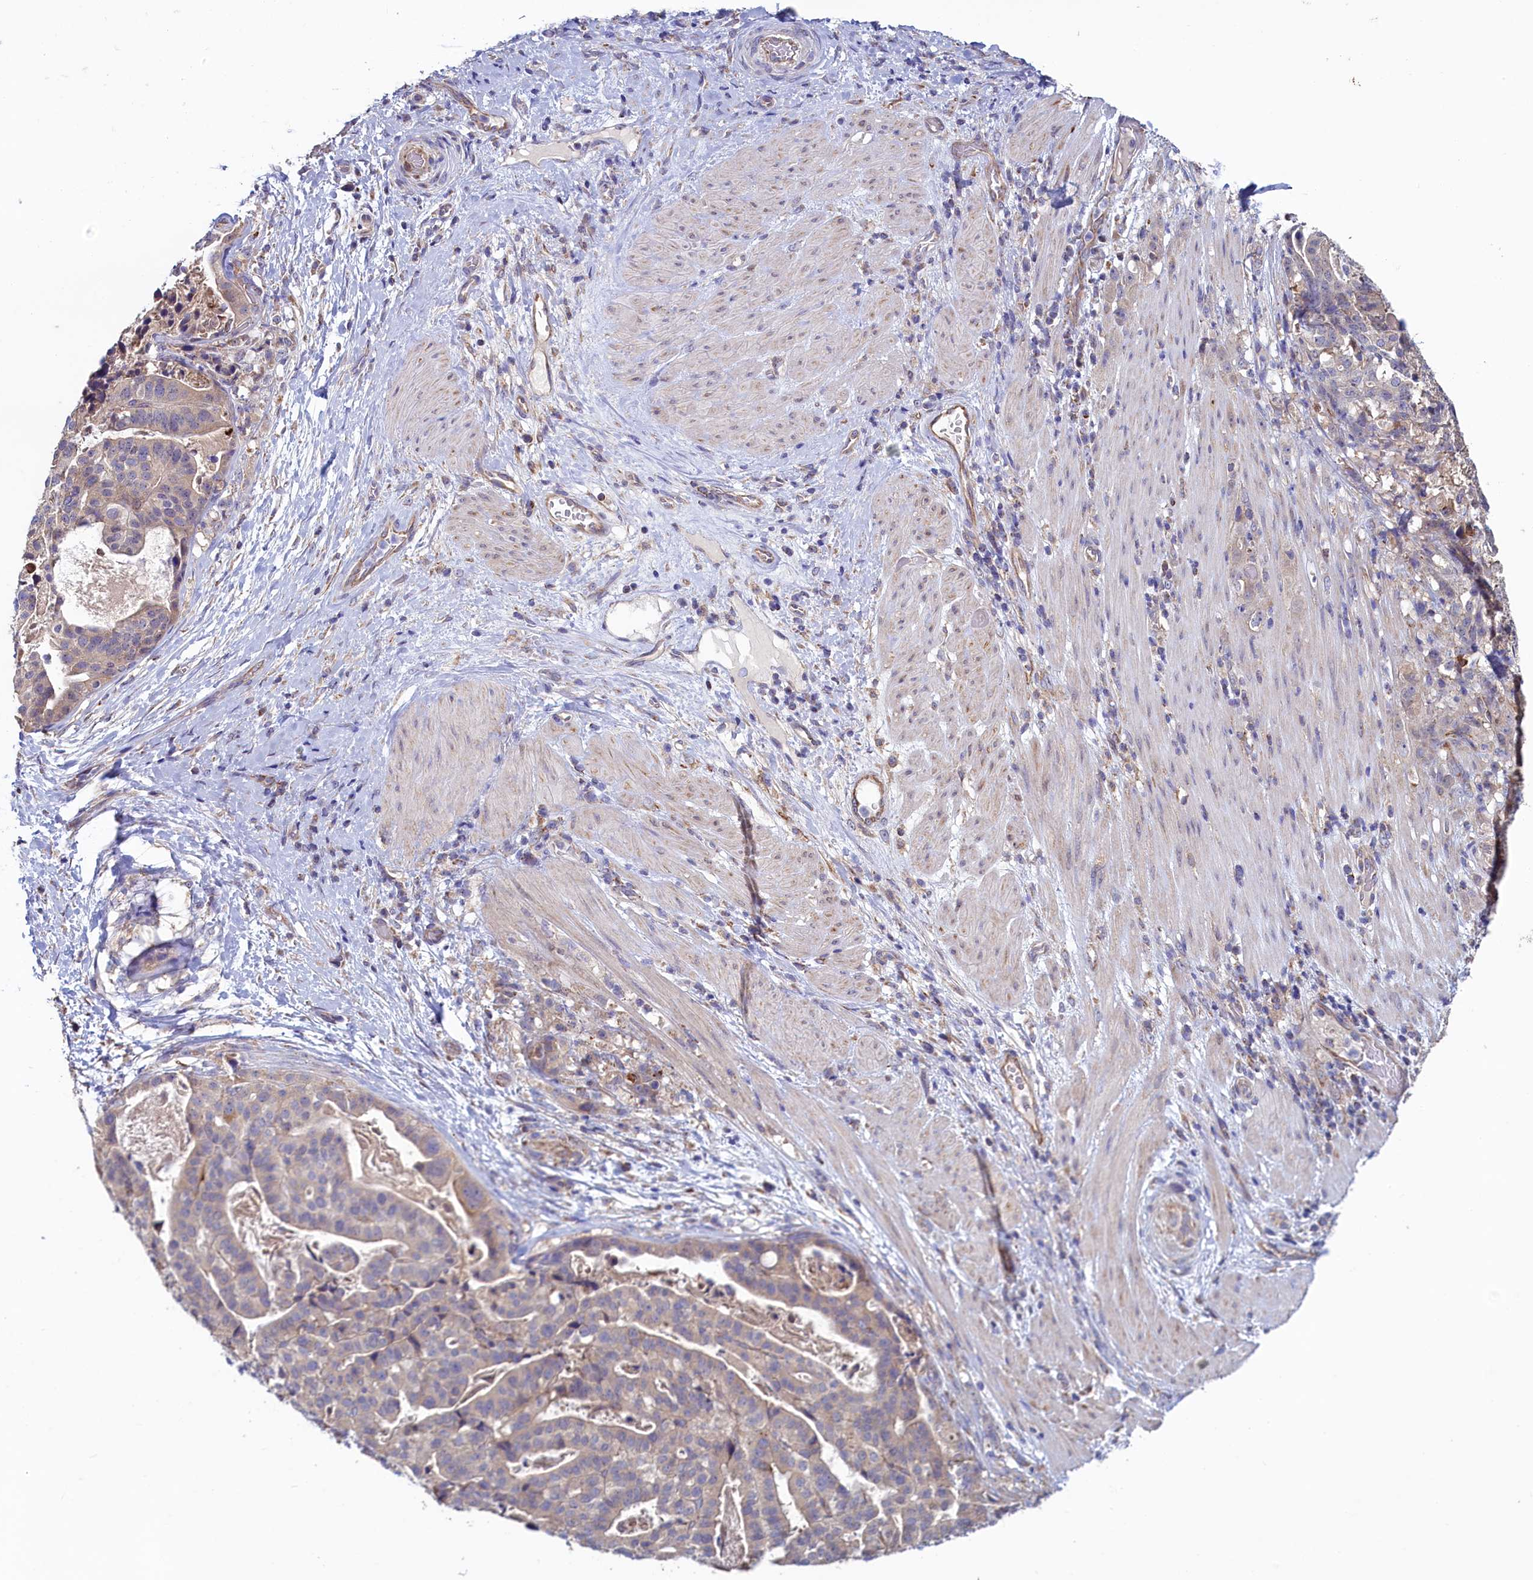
{"staining": {"intensity": "weak", "quantity": "<25%", "location": "cytoplasmic/membranous"}, "tissue": "stomach cancer", "cell_type": "Tumor cells", "image_type": "cancer", "snomed": [{"axis": "morphology", "description": "Adenocarcinoma, NOS"}, {"axis": "topography", "description": "Stomach"}], "caption": "Stomach cancer was stained to show a protein in brown. There is no significant expression in tumor cells.", "gene": "SPATA2L", "patient": {"sex": "male", "age": 48}}